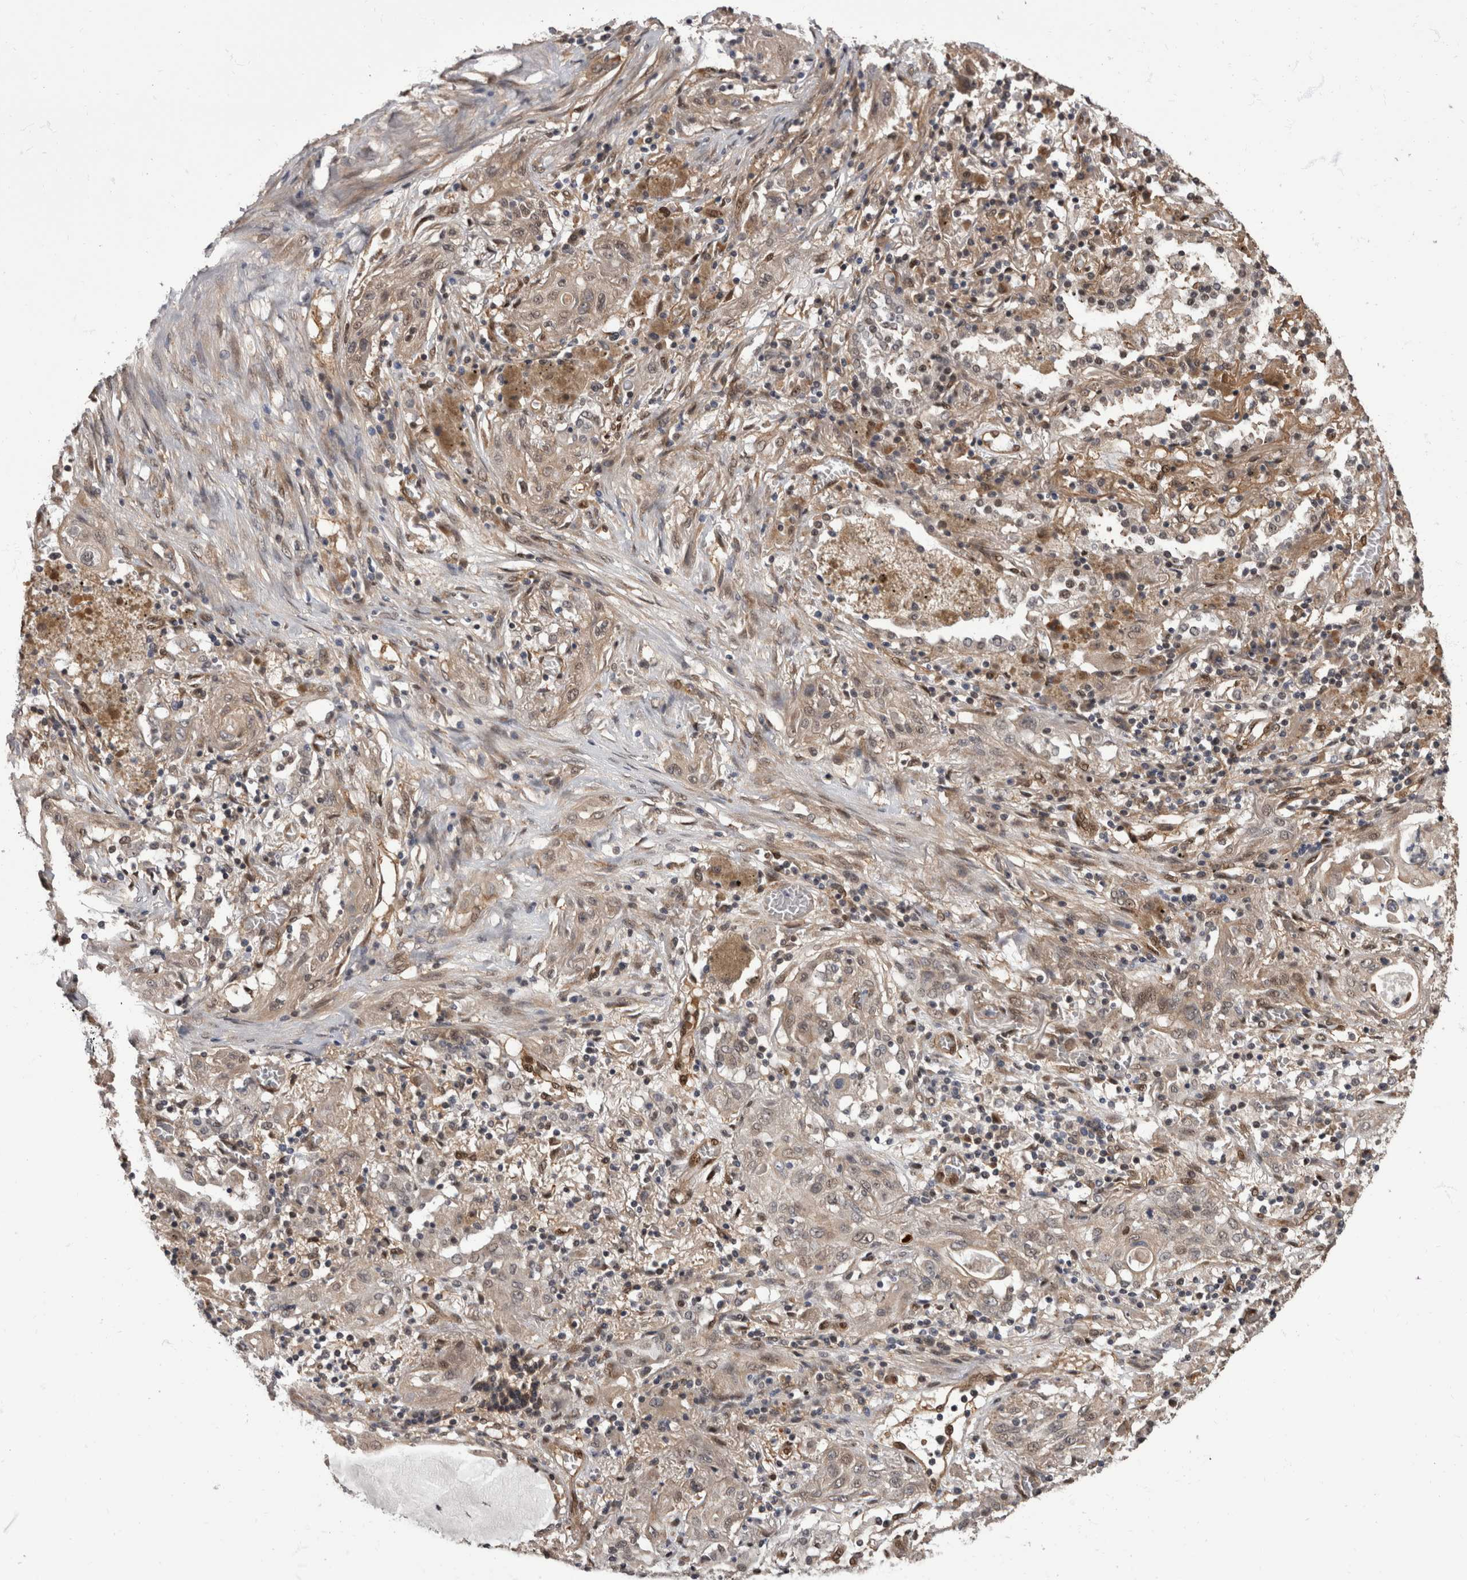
{"staining": {"intensity": "weak", "quantity": "25%-75%", "location": "cytoplasmic/membranous,nuclear"}, "tissue": "lung cancer", "cell_type": "Tumor cells", "image_type": "cancer", "snomed": [{"axis": "morphology", "description": "Squamous cell carcinoma, NOS"}, {"axis": "topography", "description": "Lung"}], "caption": "Squamous cell carcinoma (lung) stained with a protein marker exhibits weak staining in tumor cells.", "gene": "AKT3", "patient": {"sex": "female", "age": 47}}